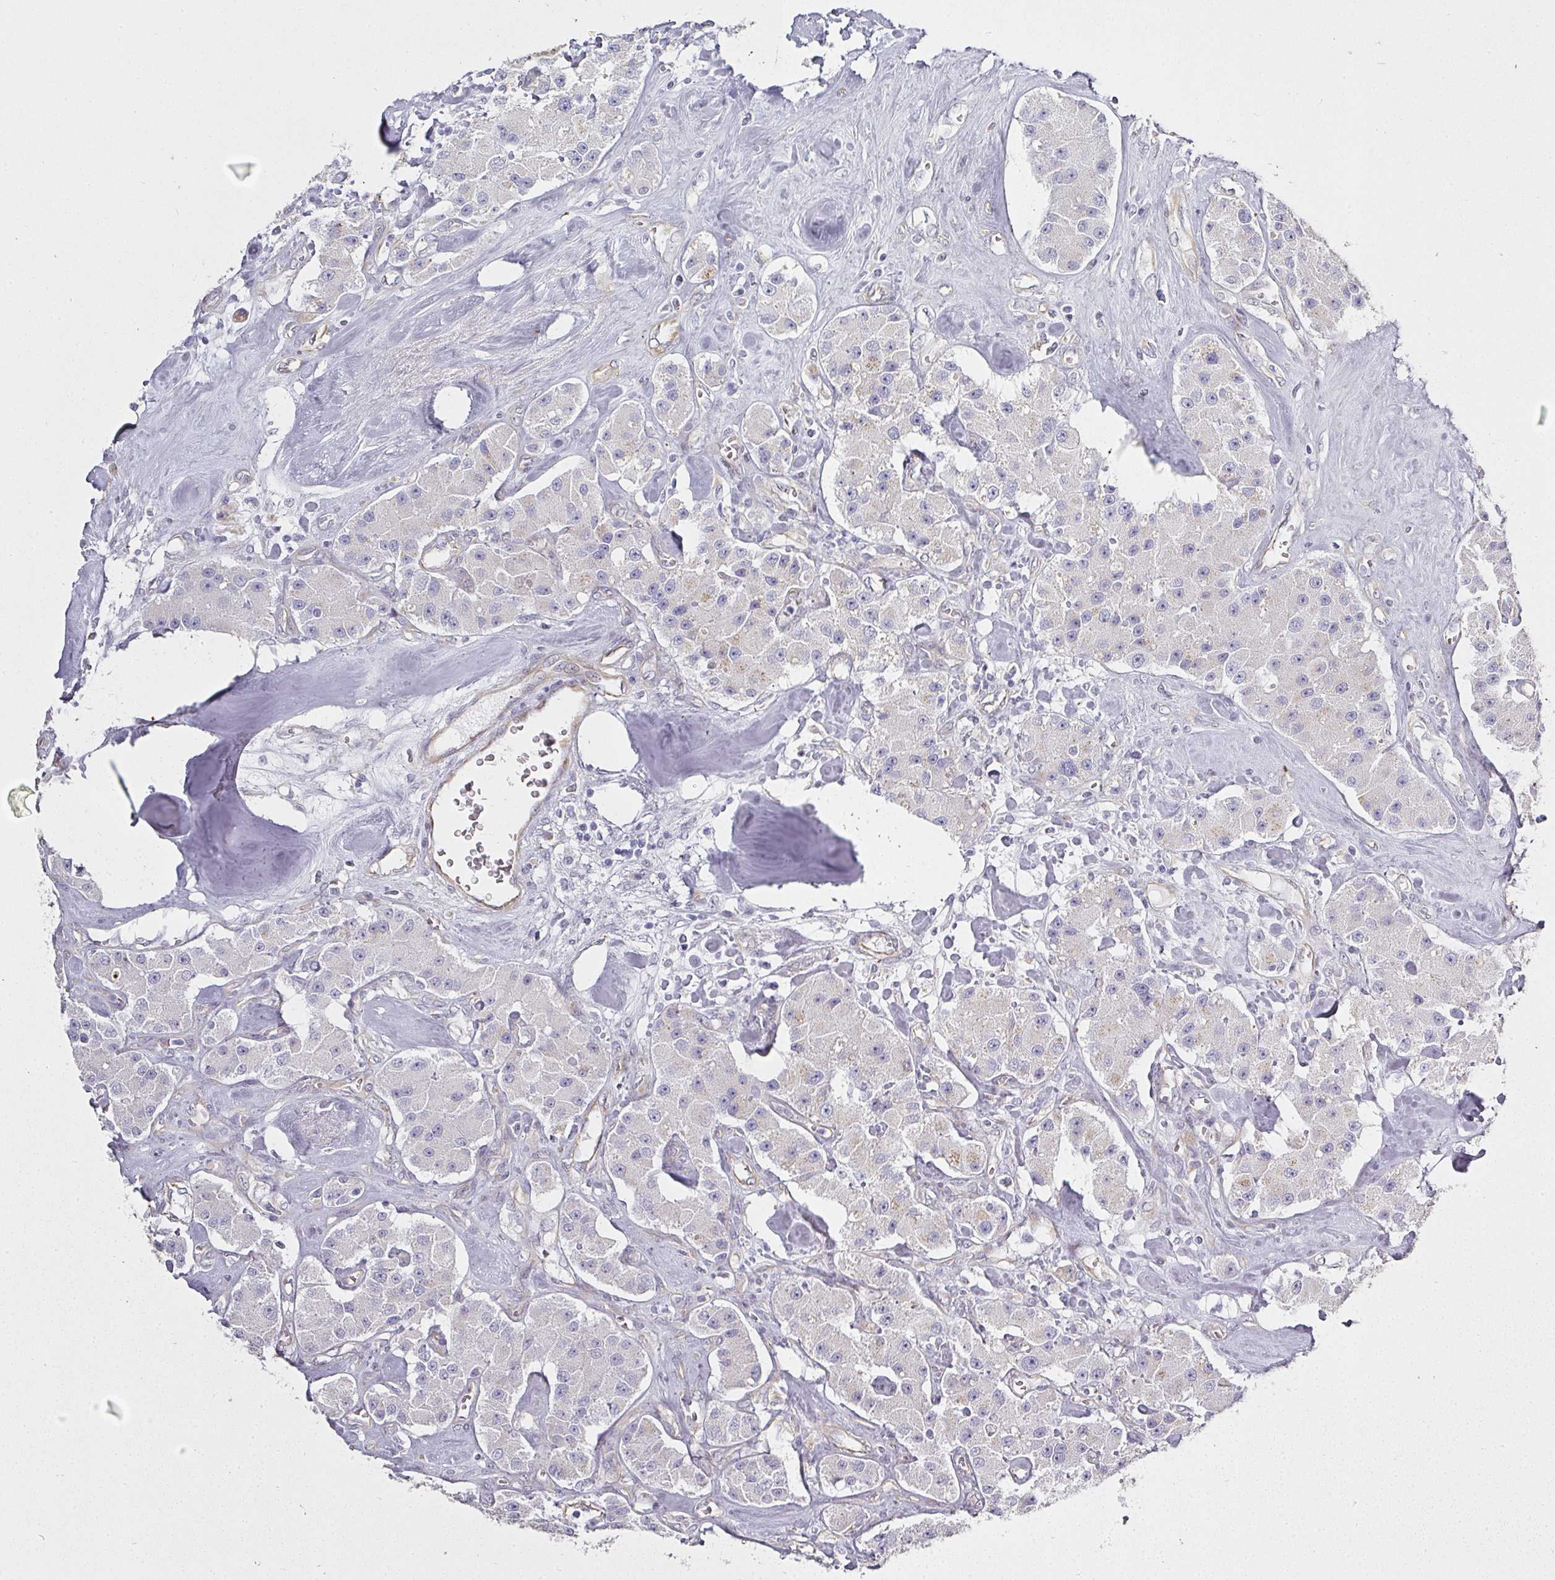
{"staining": {"intensity": "negative", "quantity": "none", "location": "none"}, "tissue": "carcinoid", "cell_type": "Tumor cells", "image_type": "cancer", "snomed": [{"axis": "morphology", "description": "Carcinoid, malignant, NOS"}, {"axis": "topography", "description": "Pancreas"}], "caption": "There is no significant staining in tumor cells of carcinoid.", "gene": "ATP8B2", "patient": {"sex": "male", "age": 41}}